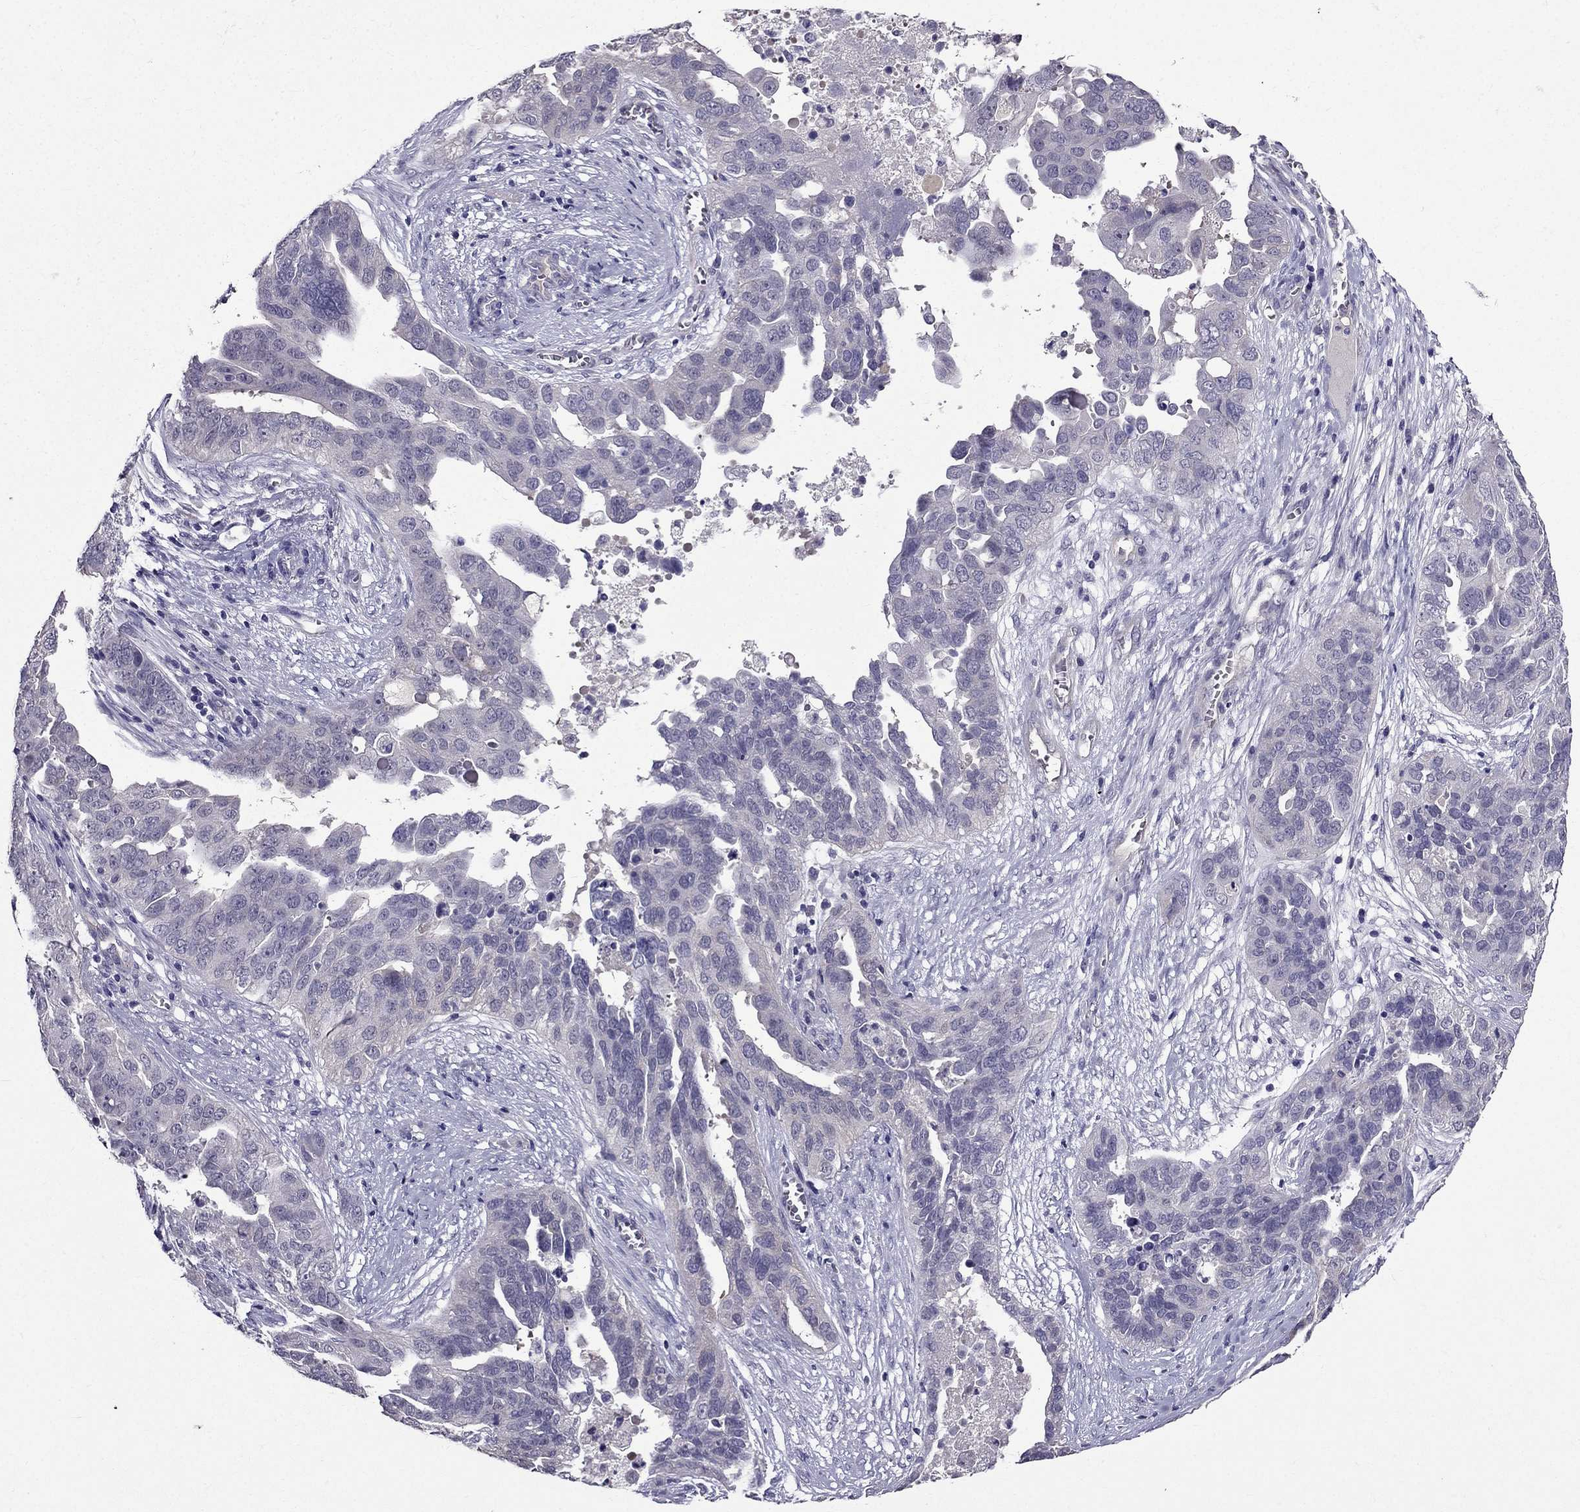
{"staining": {"intensity": "negative", "quantity": "none", "location": "none"}, "tissue": "ovarian cancer", "cell_type": "Tumor cells", "image_type": "cancer", "snomed": [{"axis": "morphology", "description": "Carcinoma, endometroid"}, {"axis": "topography", "description": "Soft tissue"}, {"axis": "topography", "description": "Ovary"}], "caption": "Image shows no significant protein expression in tumor cells of ovarian cancer (endometroid carcinoma).", "gene": "DUSP15", "patient": {"sex": "female", "age": 52}}